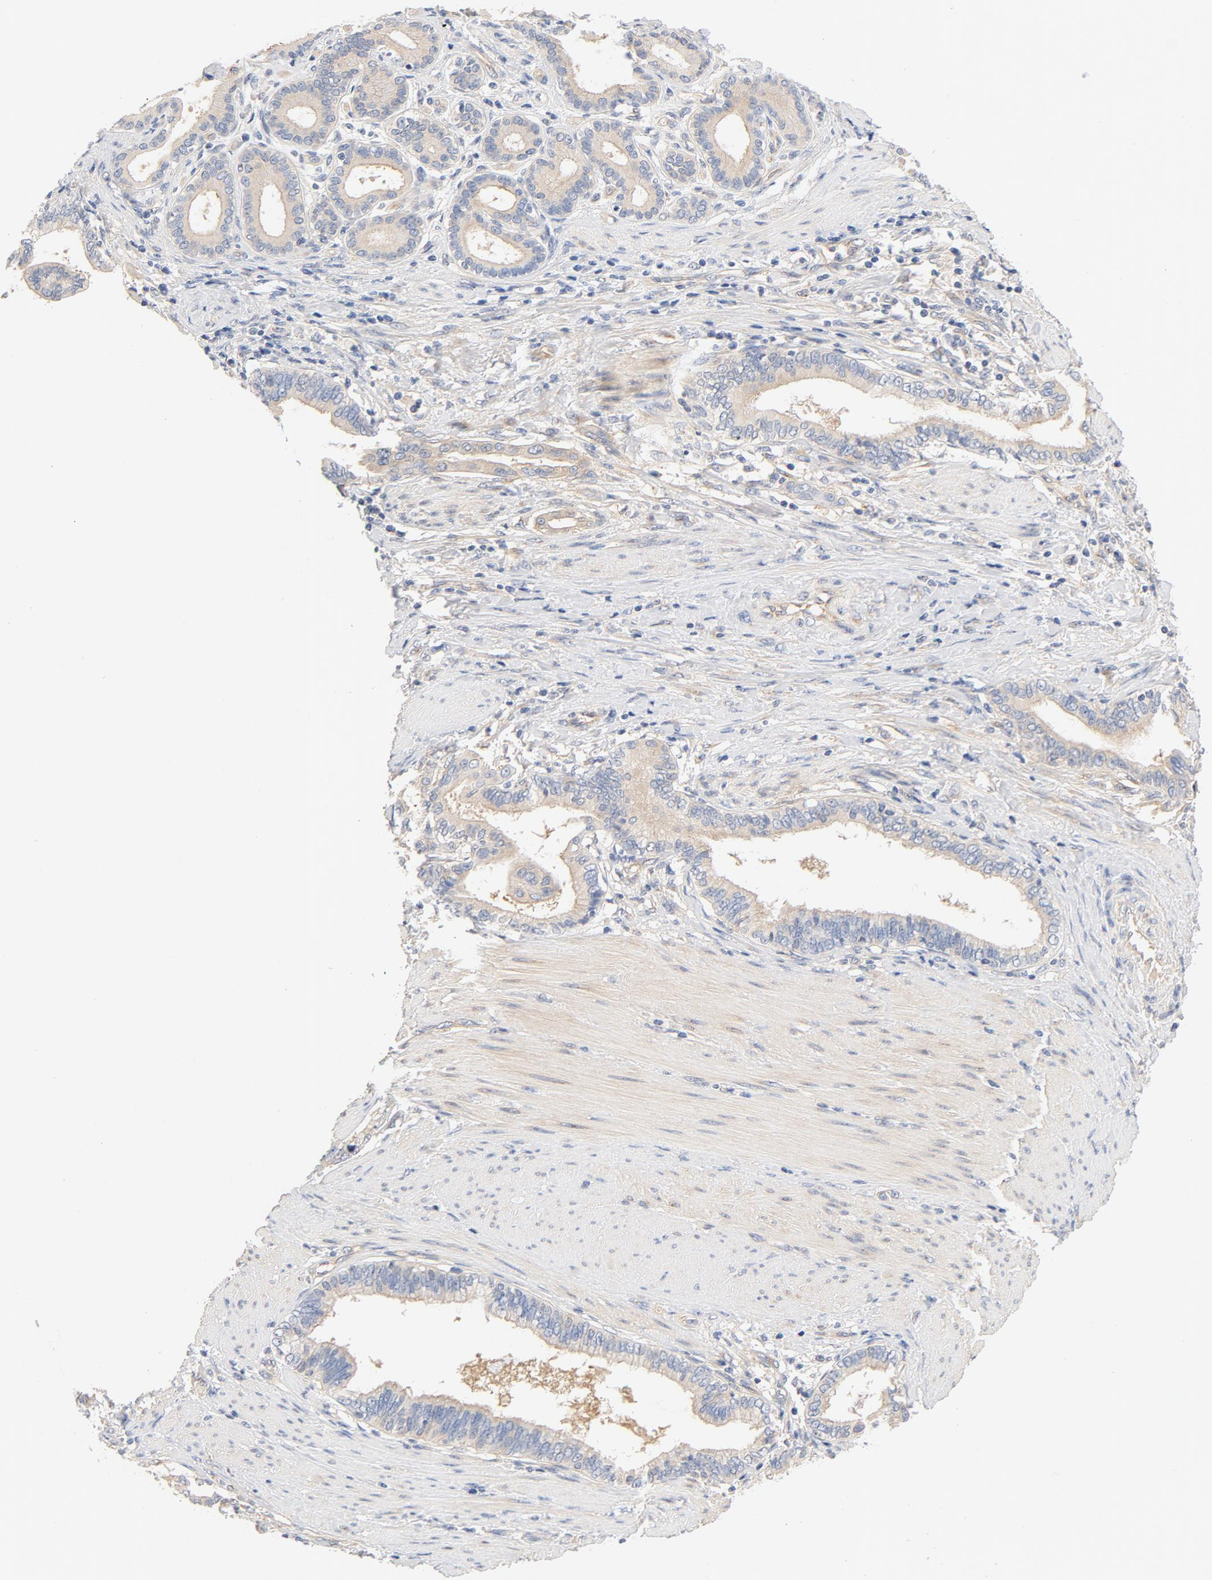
{"staining": {"intensity": "moderate", "quantity": ">75%", "location": "cytoplasmic/membranous"}, "tissue": "pancreatic cancer", "cell_type": "Tumor cells", "image_type": "cancer", "snomed": [{"axis": "morphology", "description": "Adenocarcinoma, NOS"}, {"axis": "topography", "description": "Pancreas"}], "caption": "A brown stain labels moderate cytoplasmic/membranous expression of a protein in human pancreatic cancer (adenocarcinoma) tumor cells. (brown staining indicates protein expression, while blue staining denotes nuclei).", "gene": "DYNC1H1", "patient": {"sex": "female", "age": 64}}